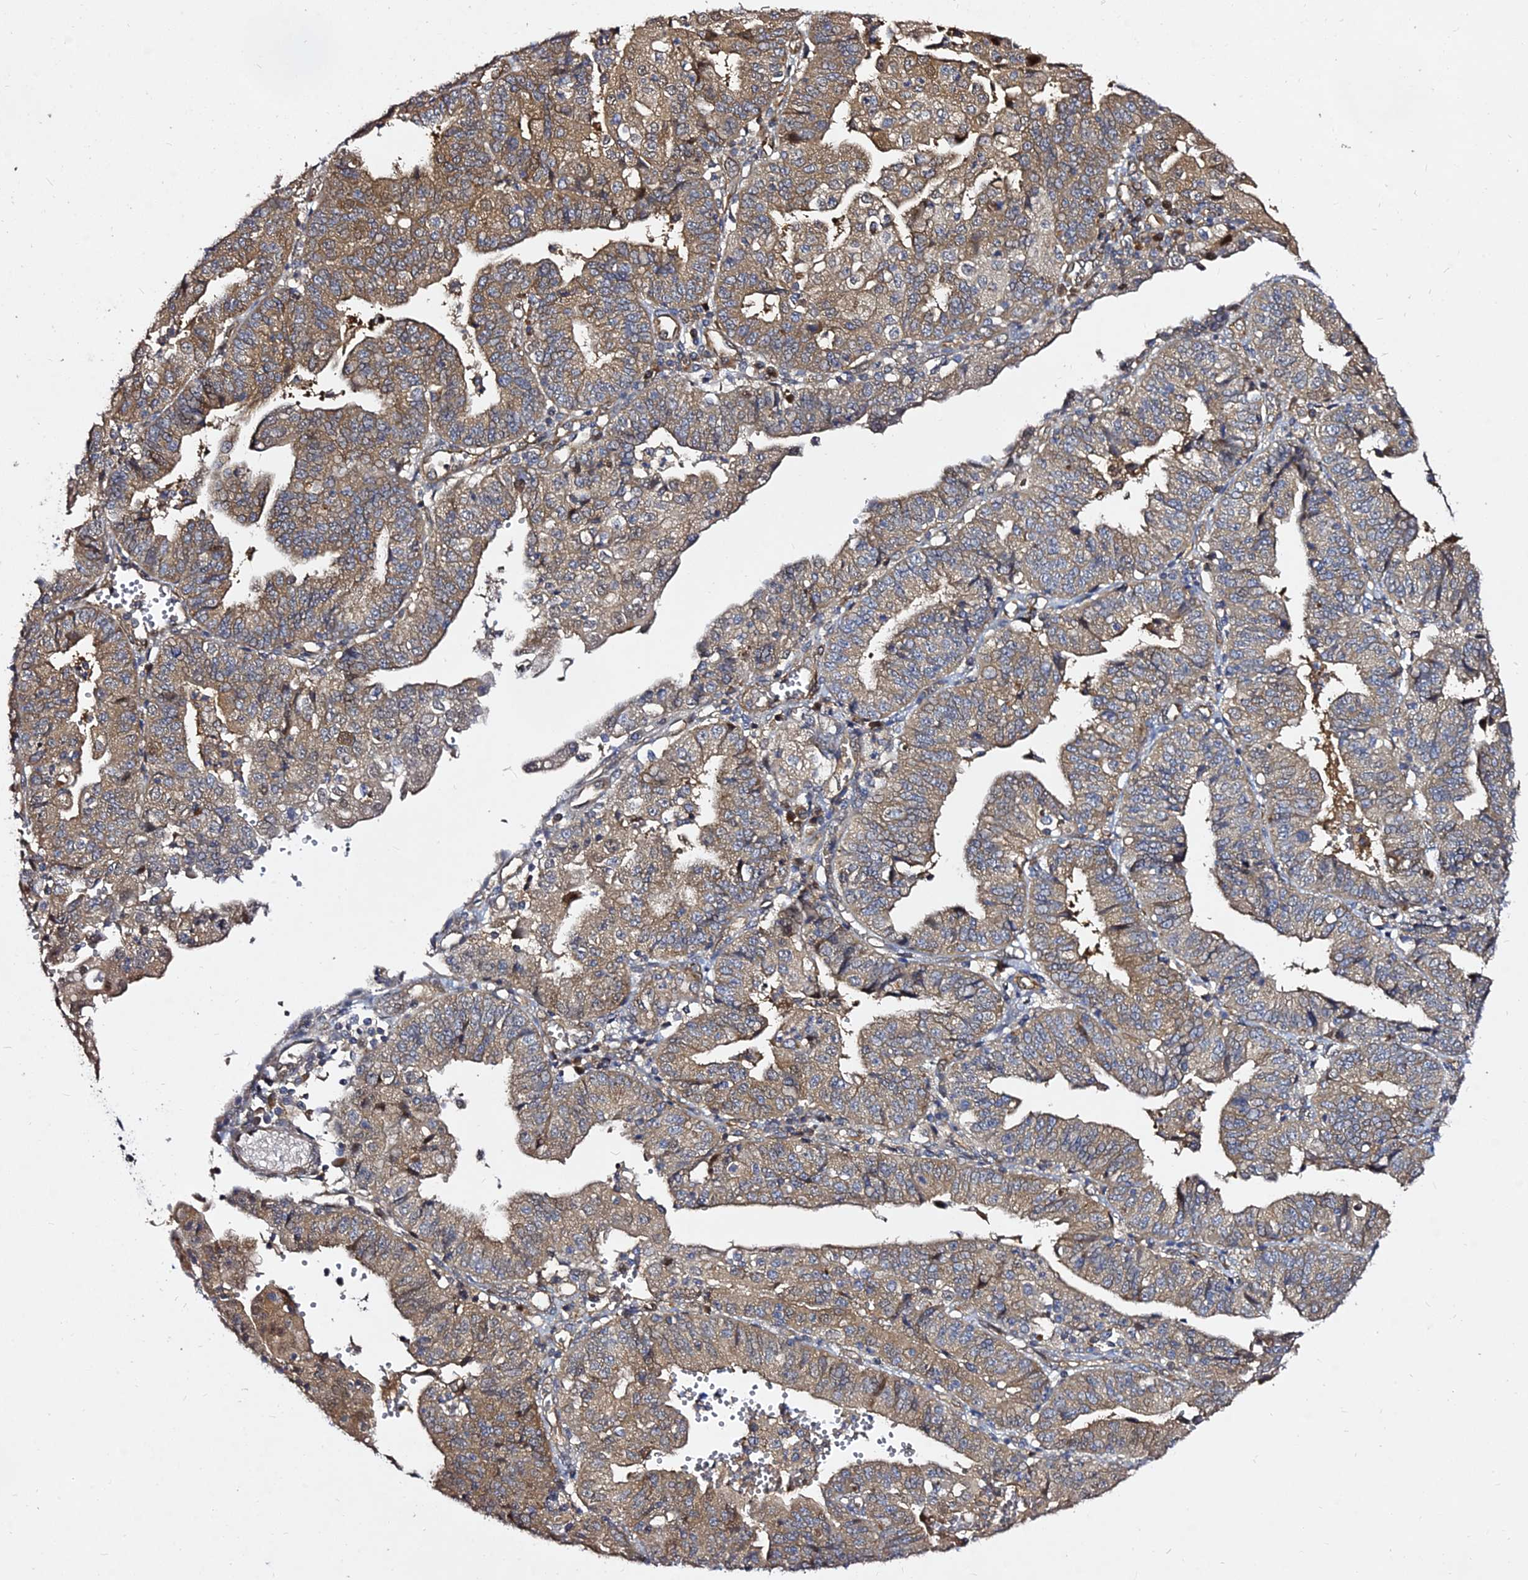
{"staining": {"intensity": "moderate", "quantity": "25%-75%", "location": "cytoplasmic/membranous"}, "tissue": "endometrial cancer", "cell_type": "Tumor cells", "image_type": "cancer", "snomed": [{"axis": "morphology", "description": "Adenocarcinoma, NOS"}, {"axis": "topography", "description": "Endometrium"}], "caption": "Human adenocarcinoma (endometrial) stained with a brown dye demonstrates moderate cytoplasmic/membranous positive expression in about 25%-75% of tumor cells.", "gene": "GRTP1", "patient": {"sex": "female", "age": 56}}